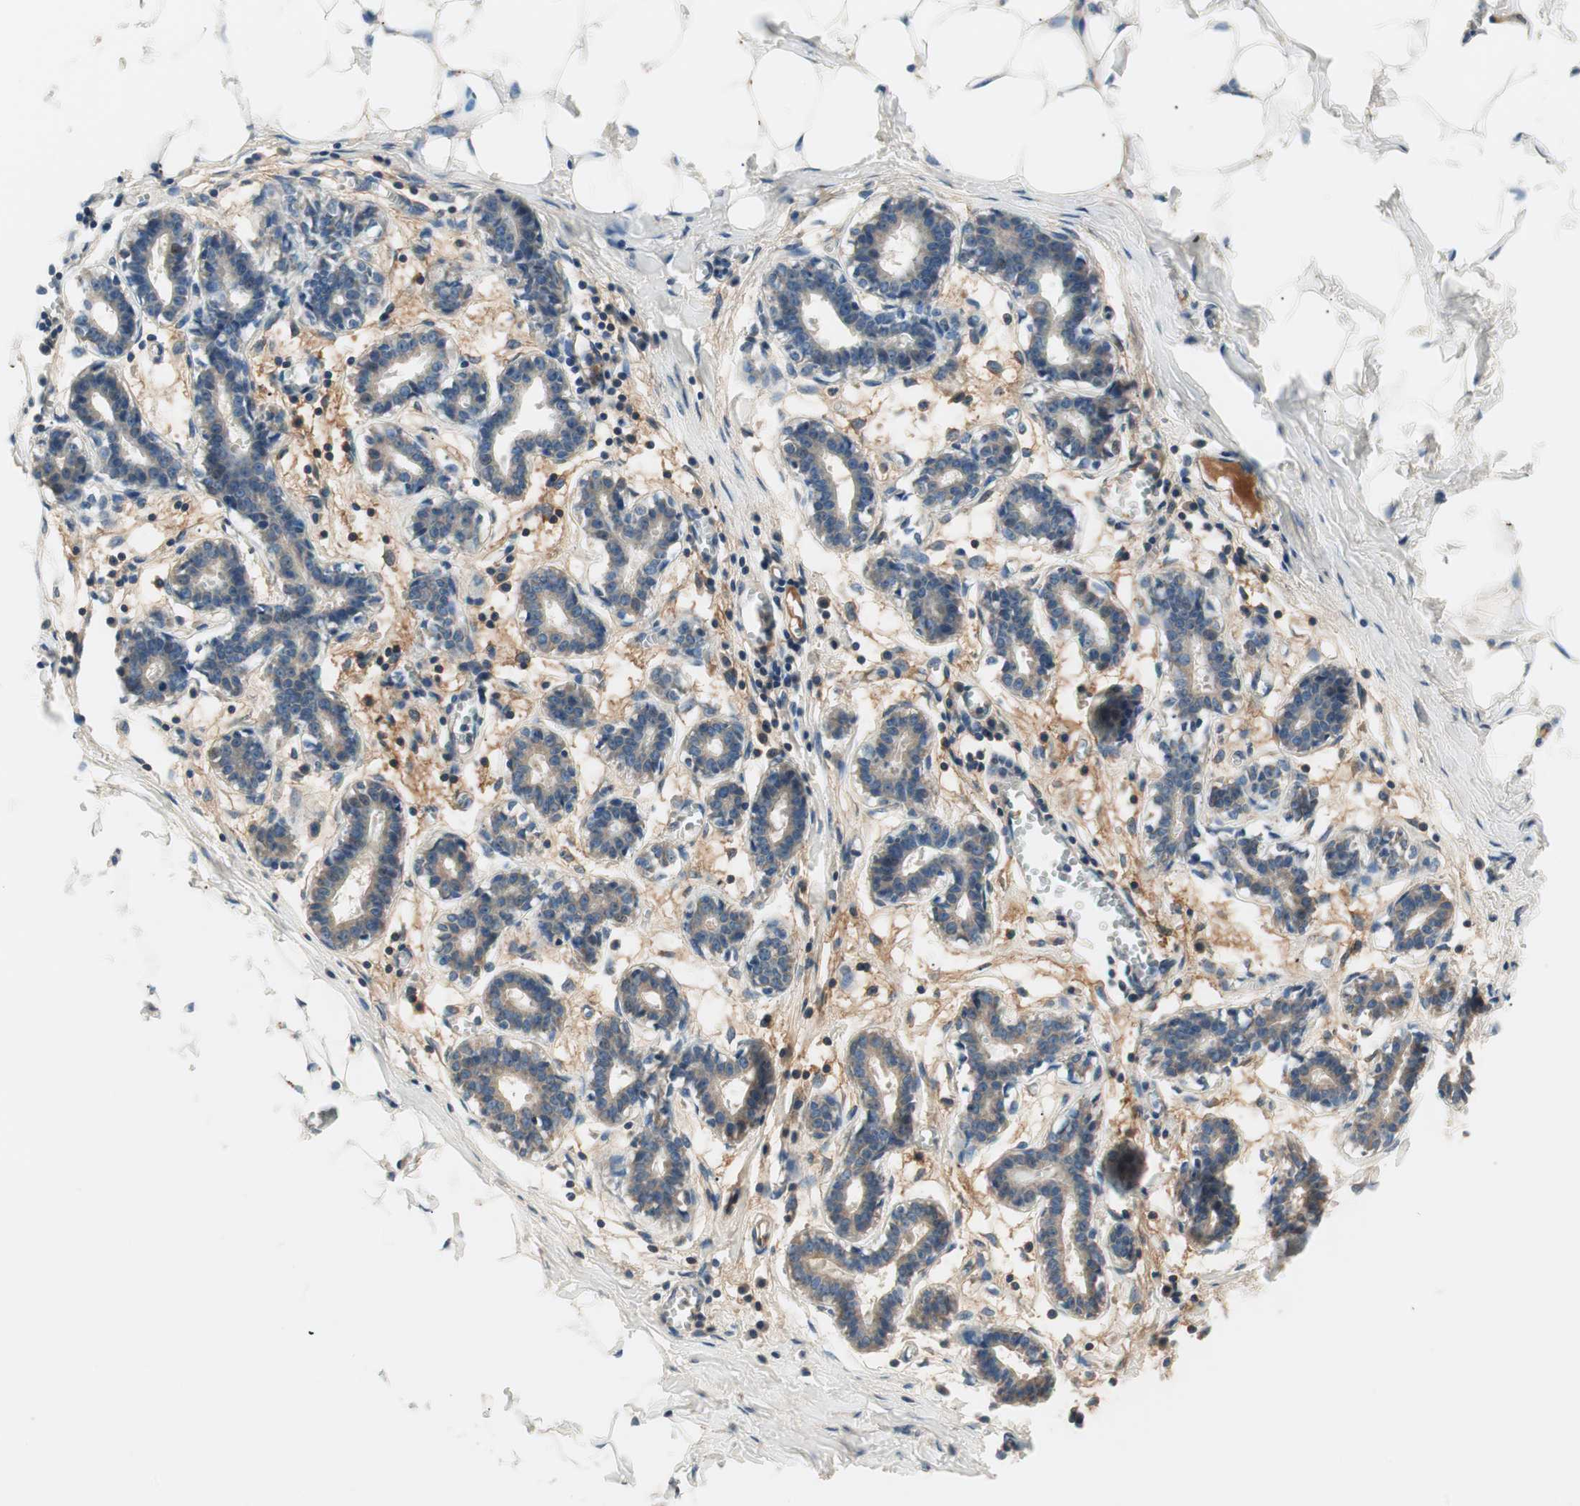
{"staining": {"intensity": "moderate", "quantity": ">75%", "location": "cytoplasmic/membranous,nuclear"}, "tissue": "breast", "cell_type": "Adipocytes", "image_type": "normal", "snomed": [{"axis": "morphology", "description": "Normal tissue, NOS"}, {"axis": "topography", "description": "Breast"}], "caption": "Immunohistochemistry of normal breast reveals medium levels of moderate cytoplasmic/membranous,nuclear expression in about >75% of adipocytes.", "gene": "HPN", "patient": {"sex": "female", "age": 27}}